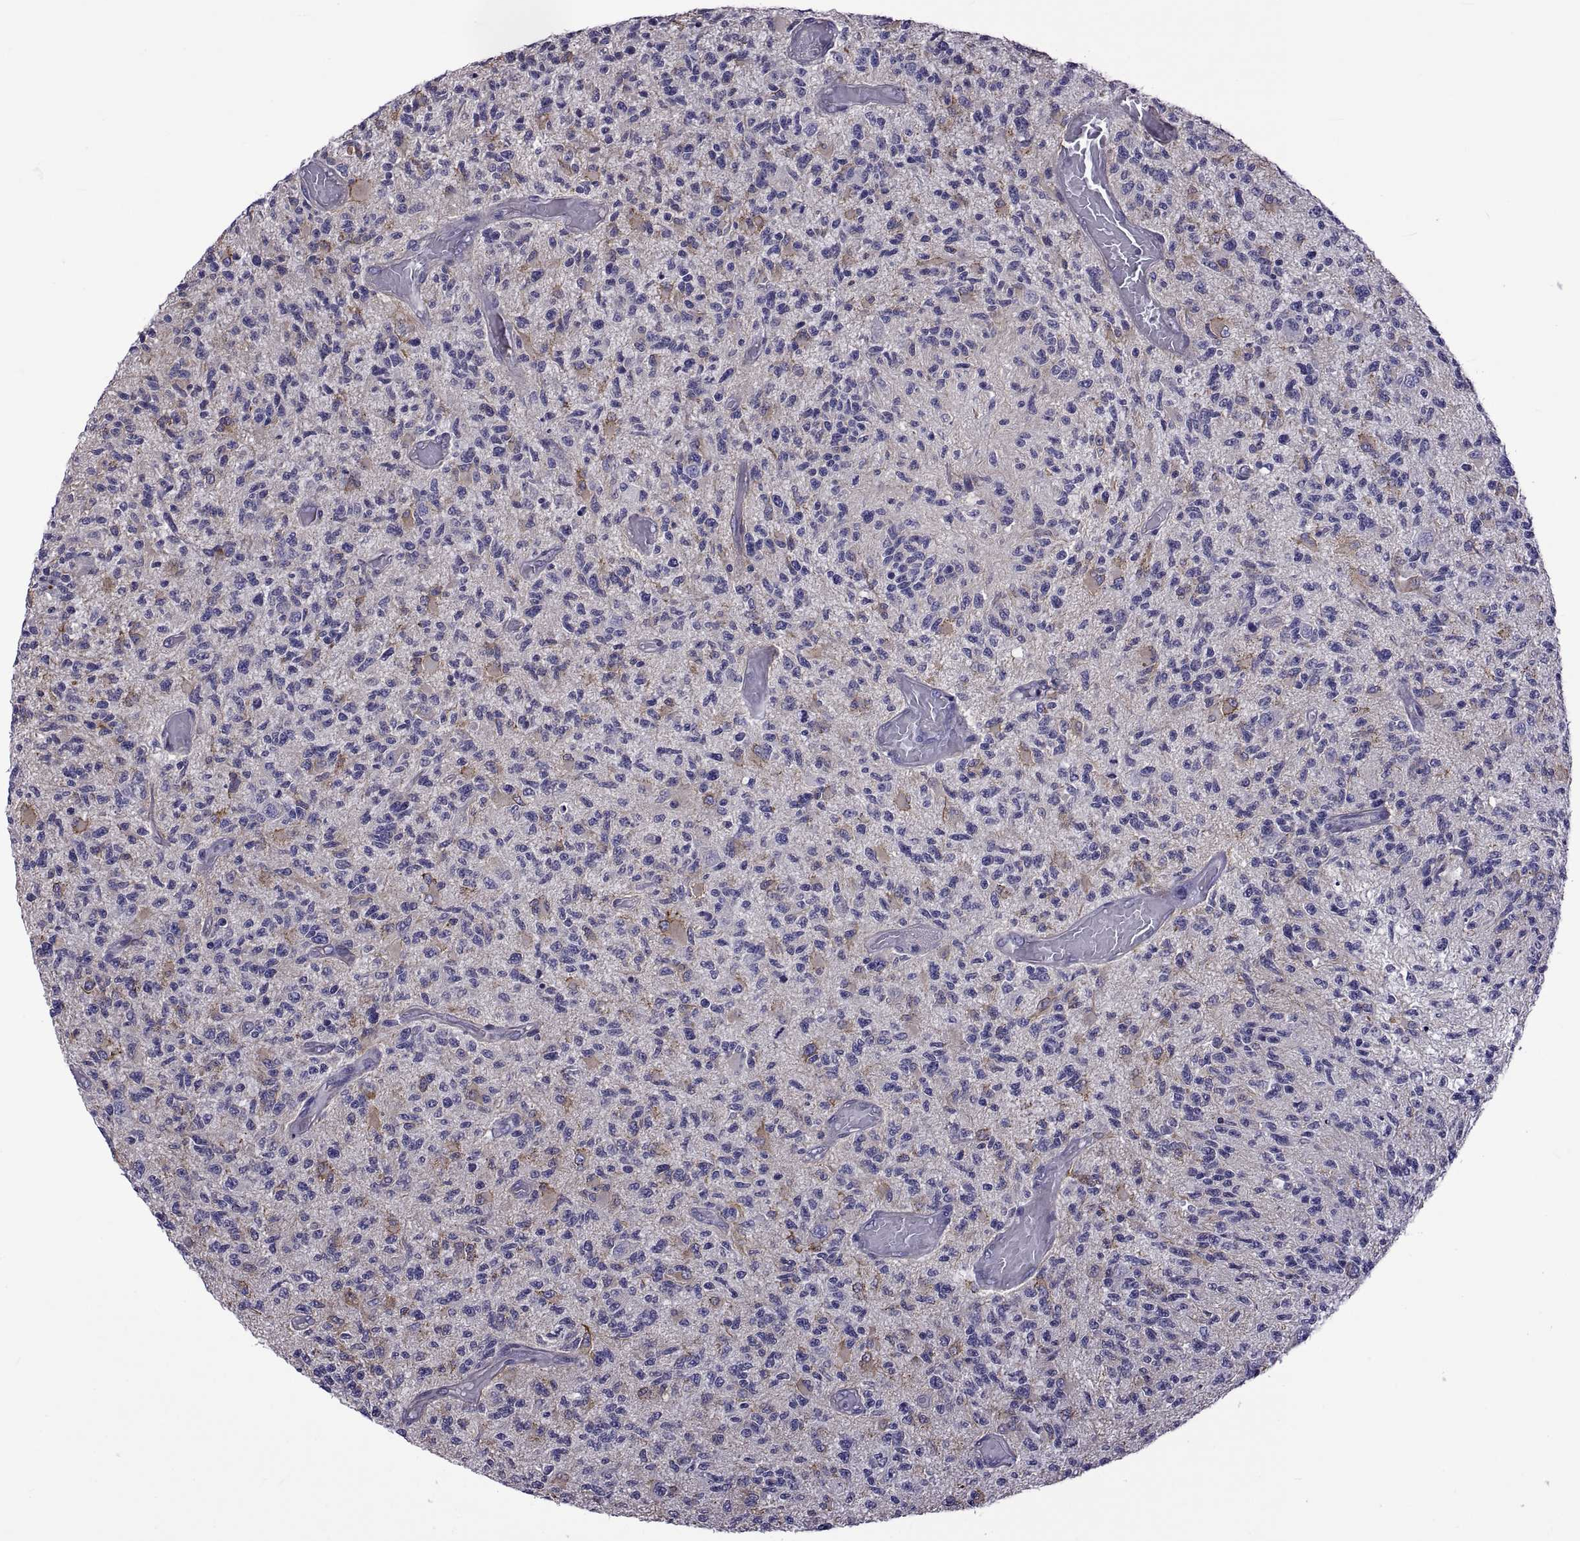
{"staining": {"intensity": "negative", "quantity": "none", "location": "none"}, "tissue": "glioma", "cell_type": "Tumor cells", "image_type": "cancer", "snomed": [{"axis": "morphology", "description": "Glioma, malignant, High grade"}, {"axis": "topography", "description": "Brain"}], "caption": "Glioma was stained to show a protein in brown. There is no significant positivity in tumor cells.", "gene": "TMC3", "patient": {"sex": "female", "age": 63}}